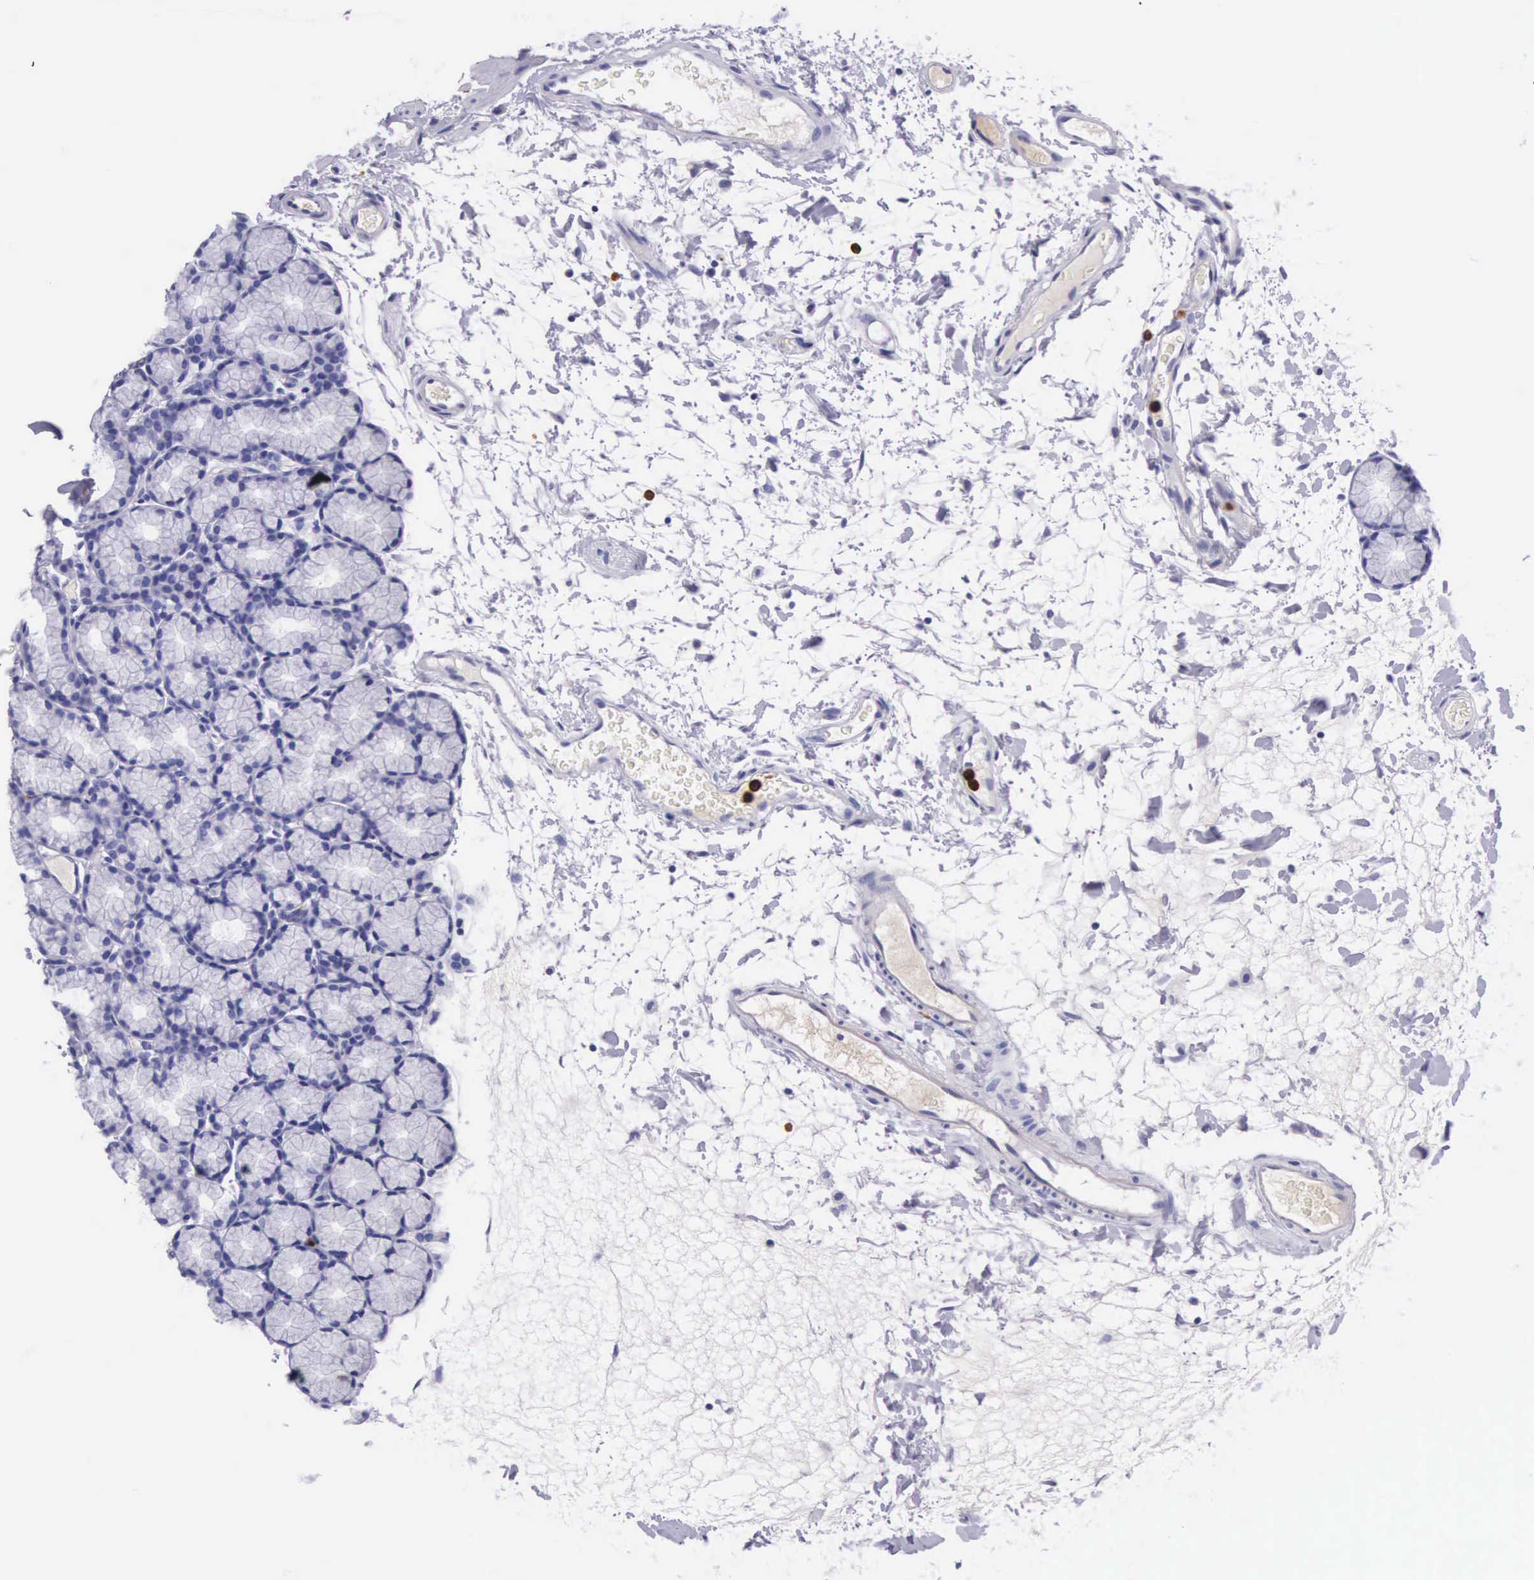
{"staining": {"intensity": "negative", "quantity": "none", "location": "none"}, "tissue": "duodenum", "cell_type": "Glandular cells", "image_type": "normal", "snomed": [{"axis": "morphology", "description": "Normal tissue, NOS"}, {"axis": "topography", "description": "Duodenum"}], "caption": "This is a photomicrograph of IHC staining of normal duodenum, which shows no staining in glandular cells.", "gene": "FCN1", "patient": {"sex": "female", "age": 48}}